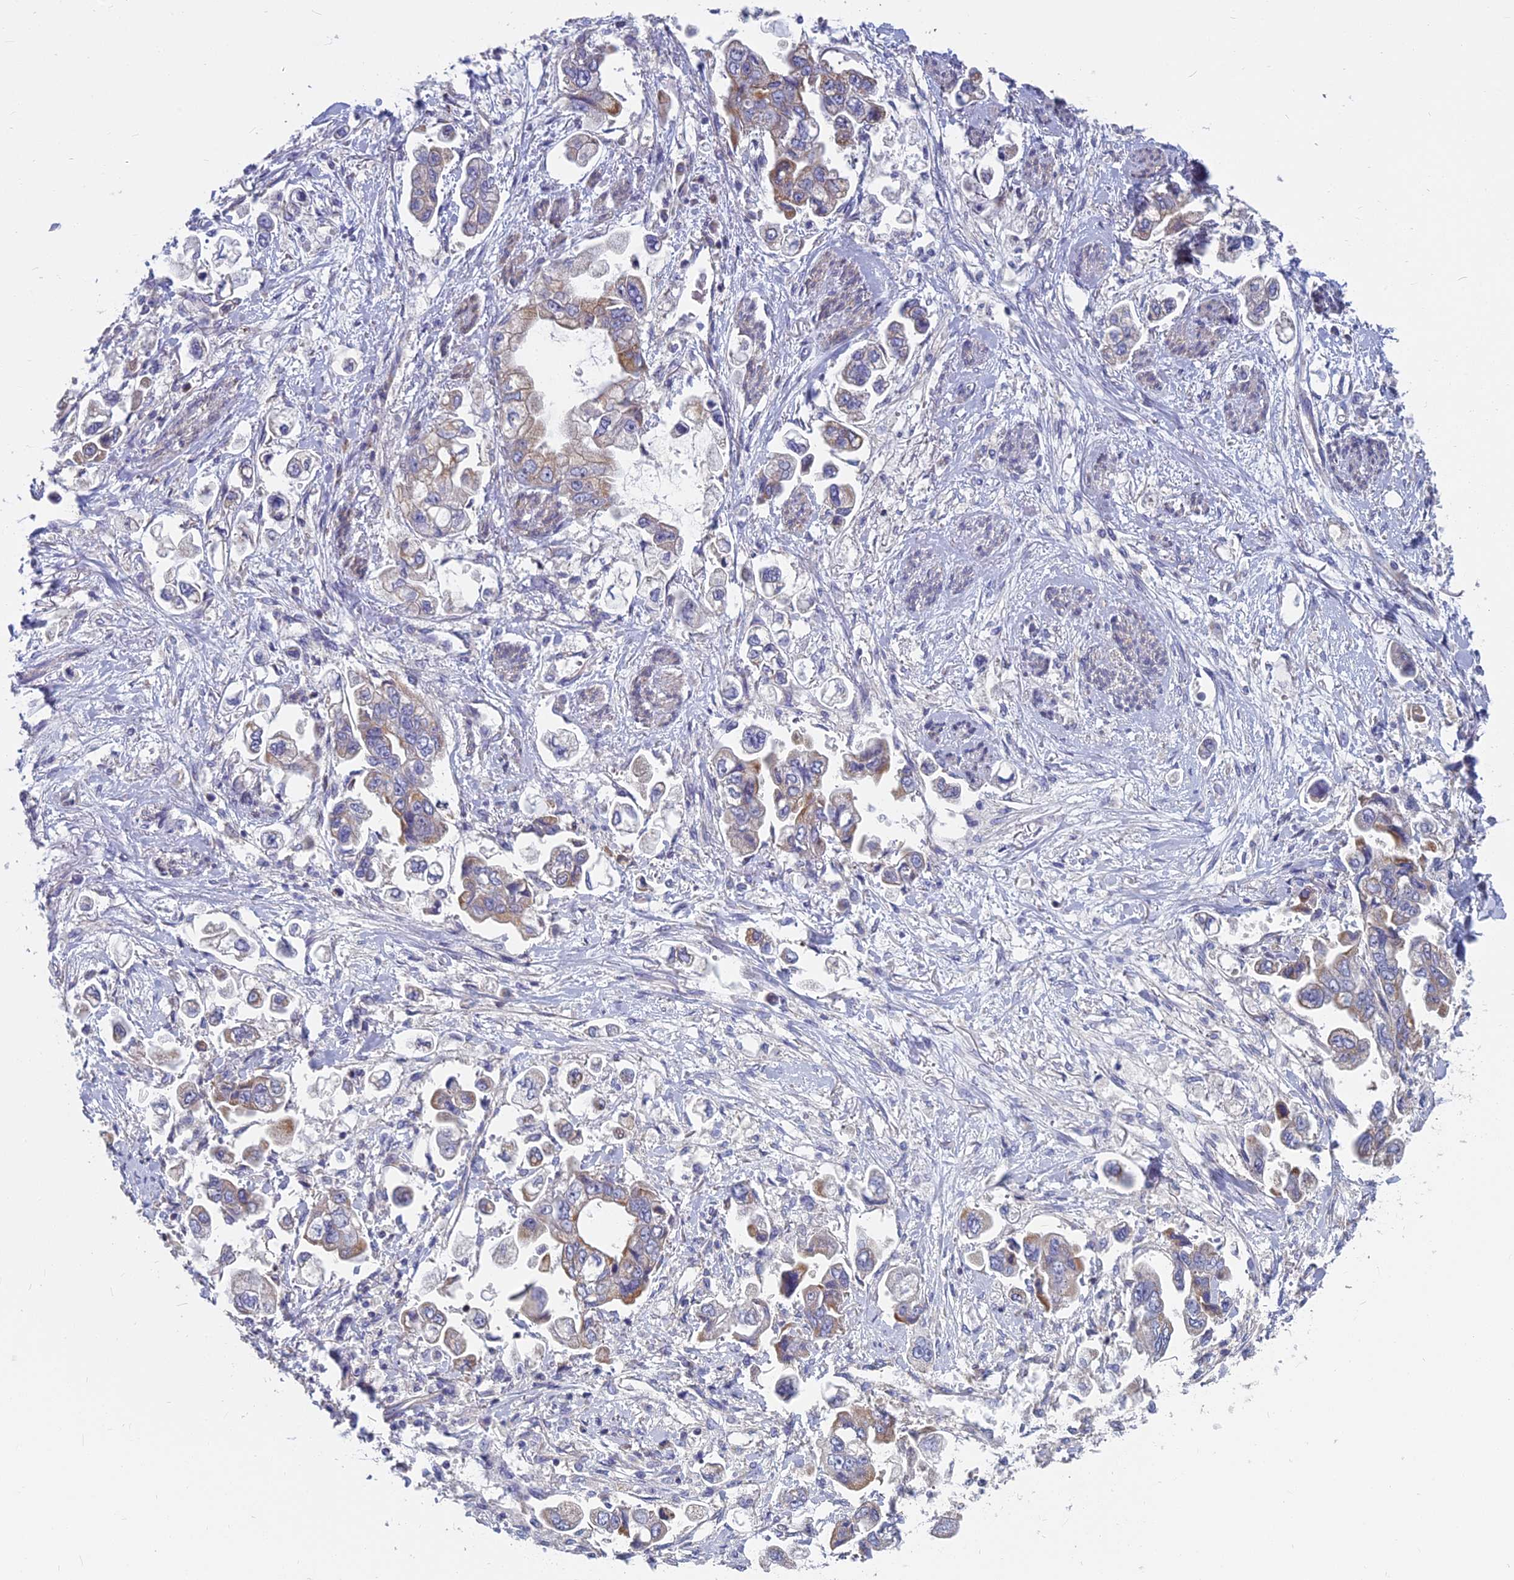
{"staining": {"intensity": "moderate", "quantity": "<25%", "location": "cytoplasmic/membranous"}, "tissue": "stomach cancer", "cell_type": "Tumor cells", "image_type": "cancer", "snomed": [{"axis": "morphology", "description": "Adenocarcinoma, NOS"}, {"axis": "topography", "description": "Stomach"}], "caption": "IHC photomicrograph of stomach cancer (adenocarcinoma) stained for a protein (brown), which displays low levels of moderate cytoplasmic/membranous expression in about <25% of tumor cells.", "gene": "COX20", "patient": {"sex": "male", "age": 62}}